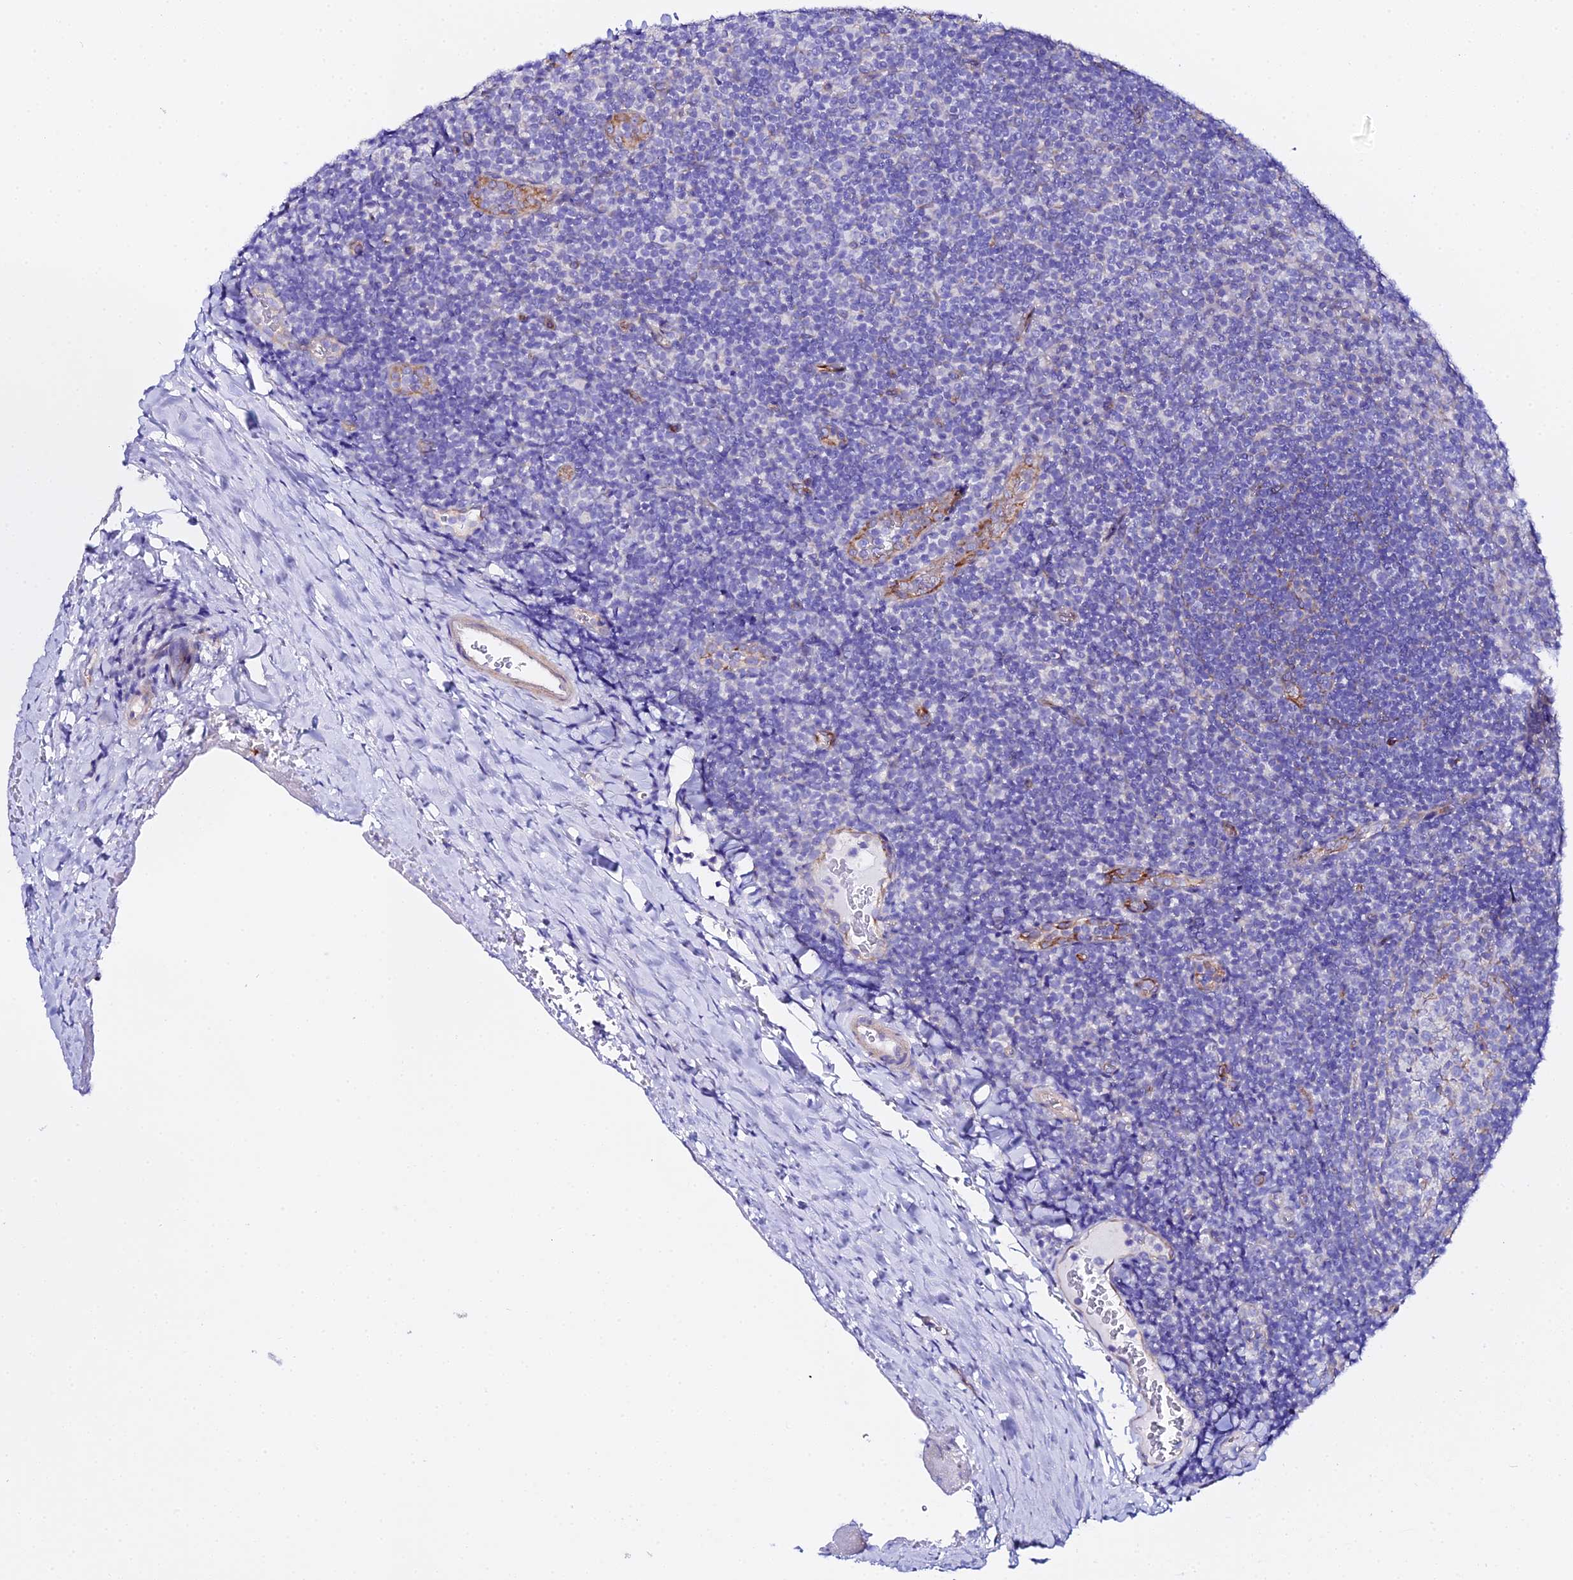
{"staining": {"intensity": "weak", "quantity": "<25%", "location": "cytoplasmic/membranous"}, "tissue": "tonsil", "cell_type": "Germinal center cells", "image_type": "normal", "snomed": [{"axis": "morphology", "description": "Normal tissue, NOS"}, {"axis": "topography", "description": "Tonsil"}], "caption": "Human tonsil stained for a protein using immunohistochemistry shows no expression in germinal center cells.", "gene": "CFAP45", "patient": {"sex": "male", "age": 17}}